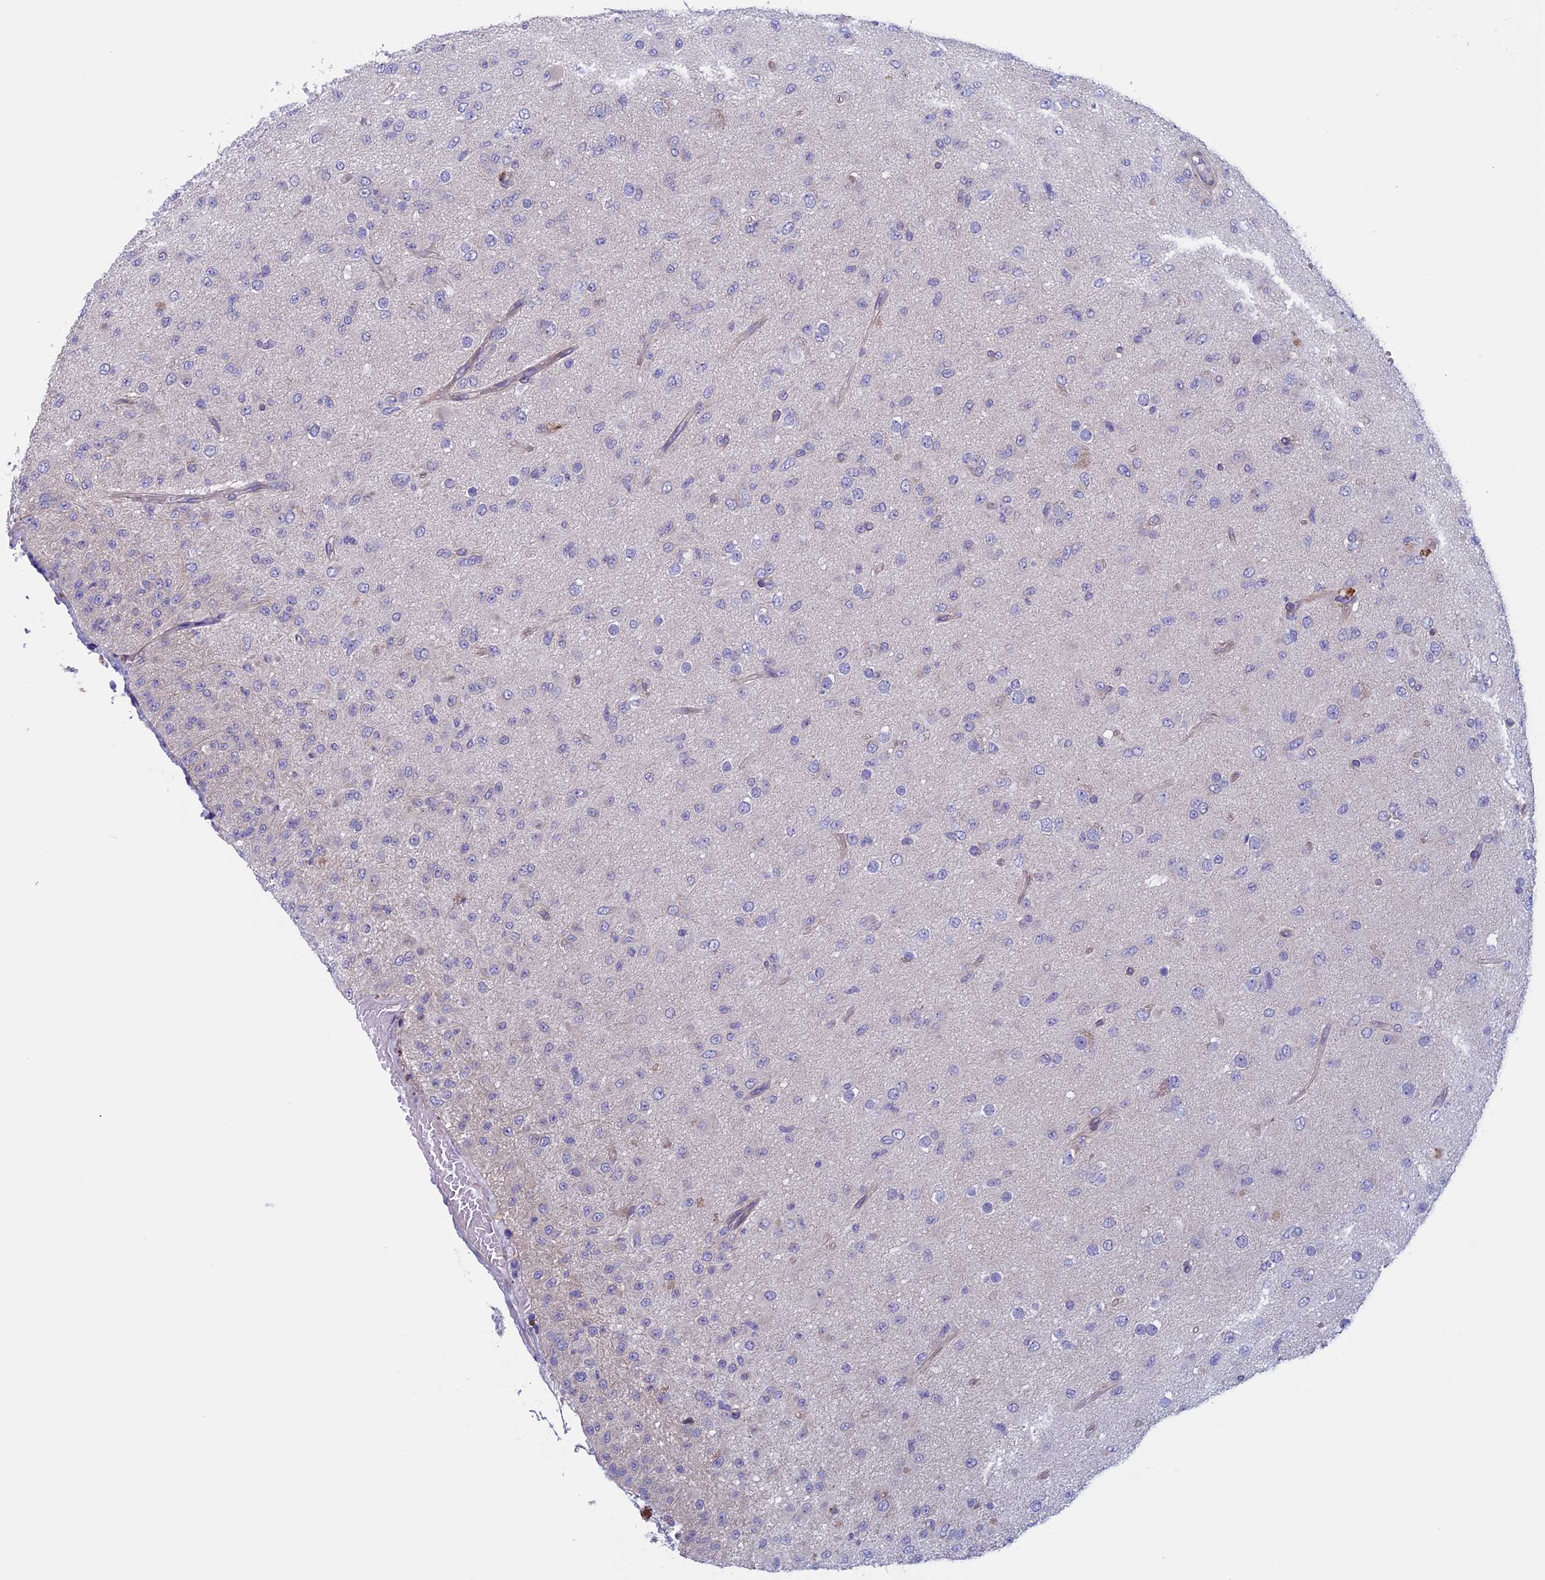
{"staining": {"intensity": "negative", "quantity": "none", "location": "none"}, "tissue": "glioma", "cell_type": "Tumor cells", "image_type": "cancer", "snomed": [{"axis": "morphology", "description": "Glioma, malignant, Low grade"}, {"axis": "topography", "description": "Brain"}], "caption": "An immunohistochemistry histopathology image of malignant glioma (low-grade) is shown. There is no staining in tumor cells of malignant glioma (low-grade). Brightfield microscopy of immunohistochemistry stained with DAB (3,3'-diaminobenzidine) (brown) and hematoxylin (blue), captured at high magnification.", "gene": "CNOT6L", "patient": {"sex": "male", "age": 65}}